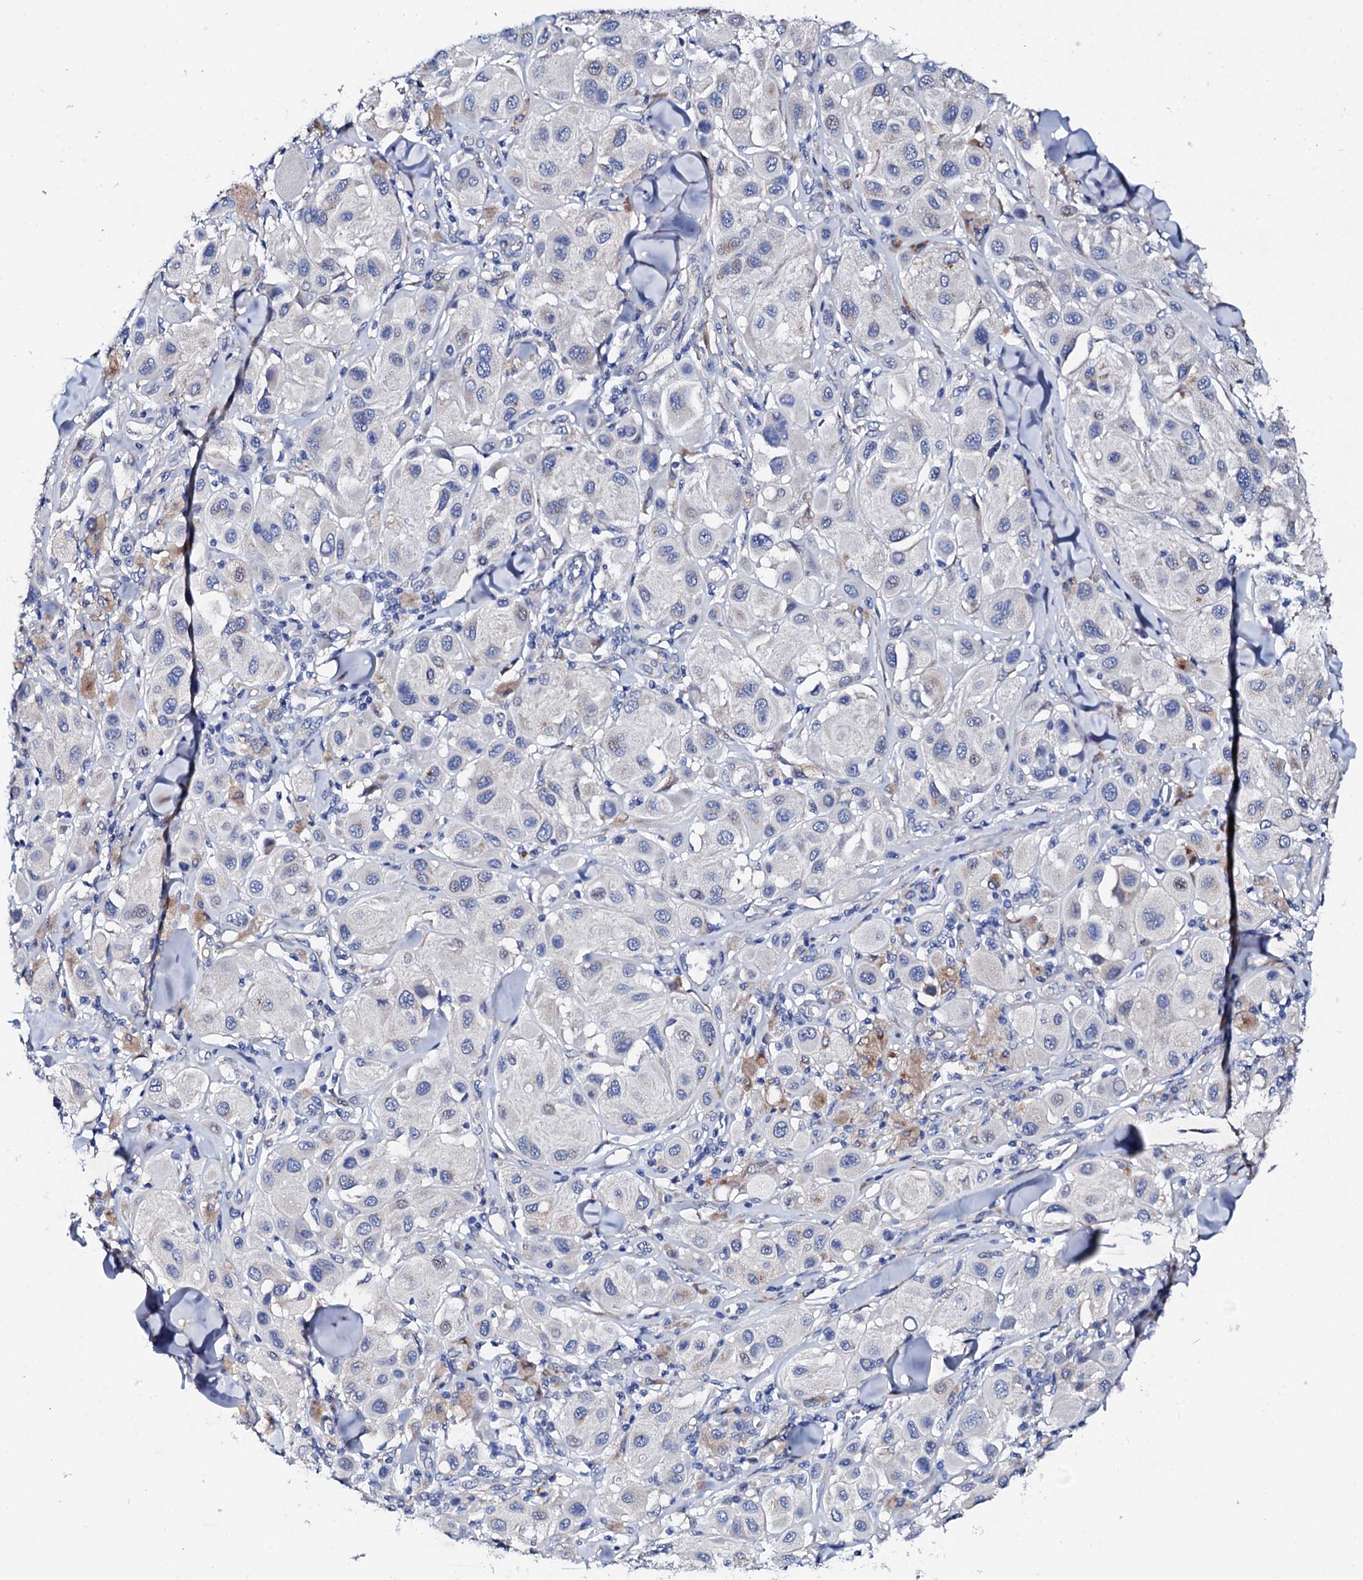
{"staining": {"intensity": "negative", "quantity": "none", "location": "none"}, "tissue": "melanoma", "cell_type": "Tumor cells", "image_type": "cancer", "snomed": [{"axis": "morphology", "description": "Malignant melanoma, Metastatic site"}, {"axis": "topography", "description": "Skin"}], "caption": "Tumor cells are negative for protein expression in human malignant melanoma (metastatic site).", "gene": "TRDN", "patient": {"sex": "male", "age": 41}}